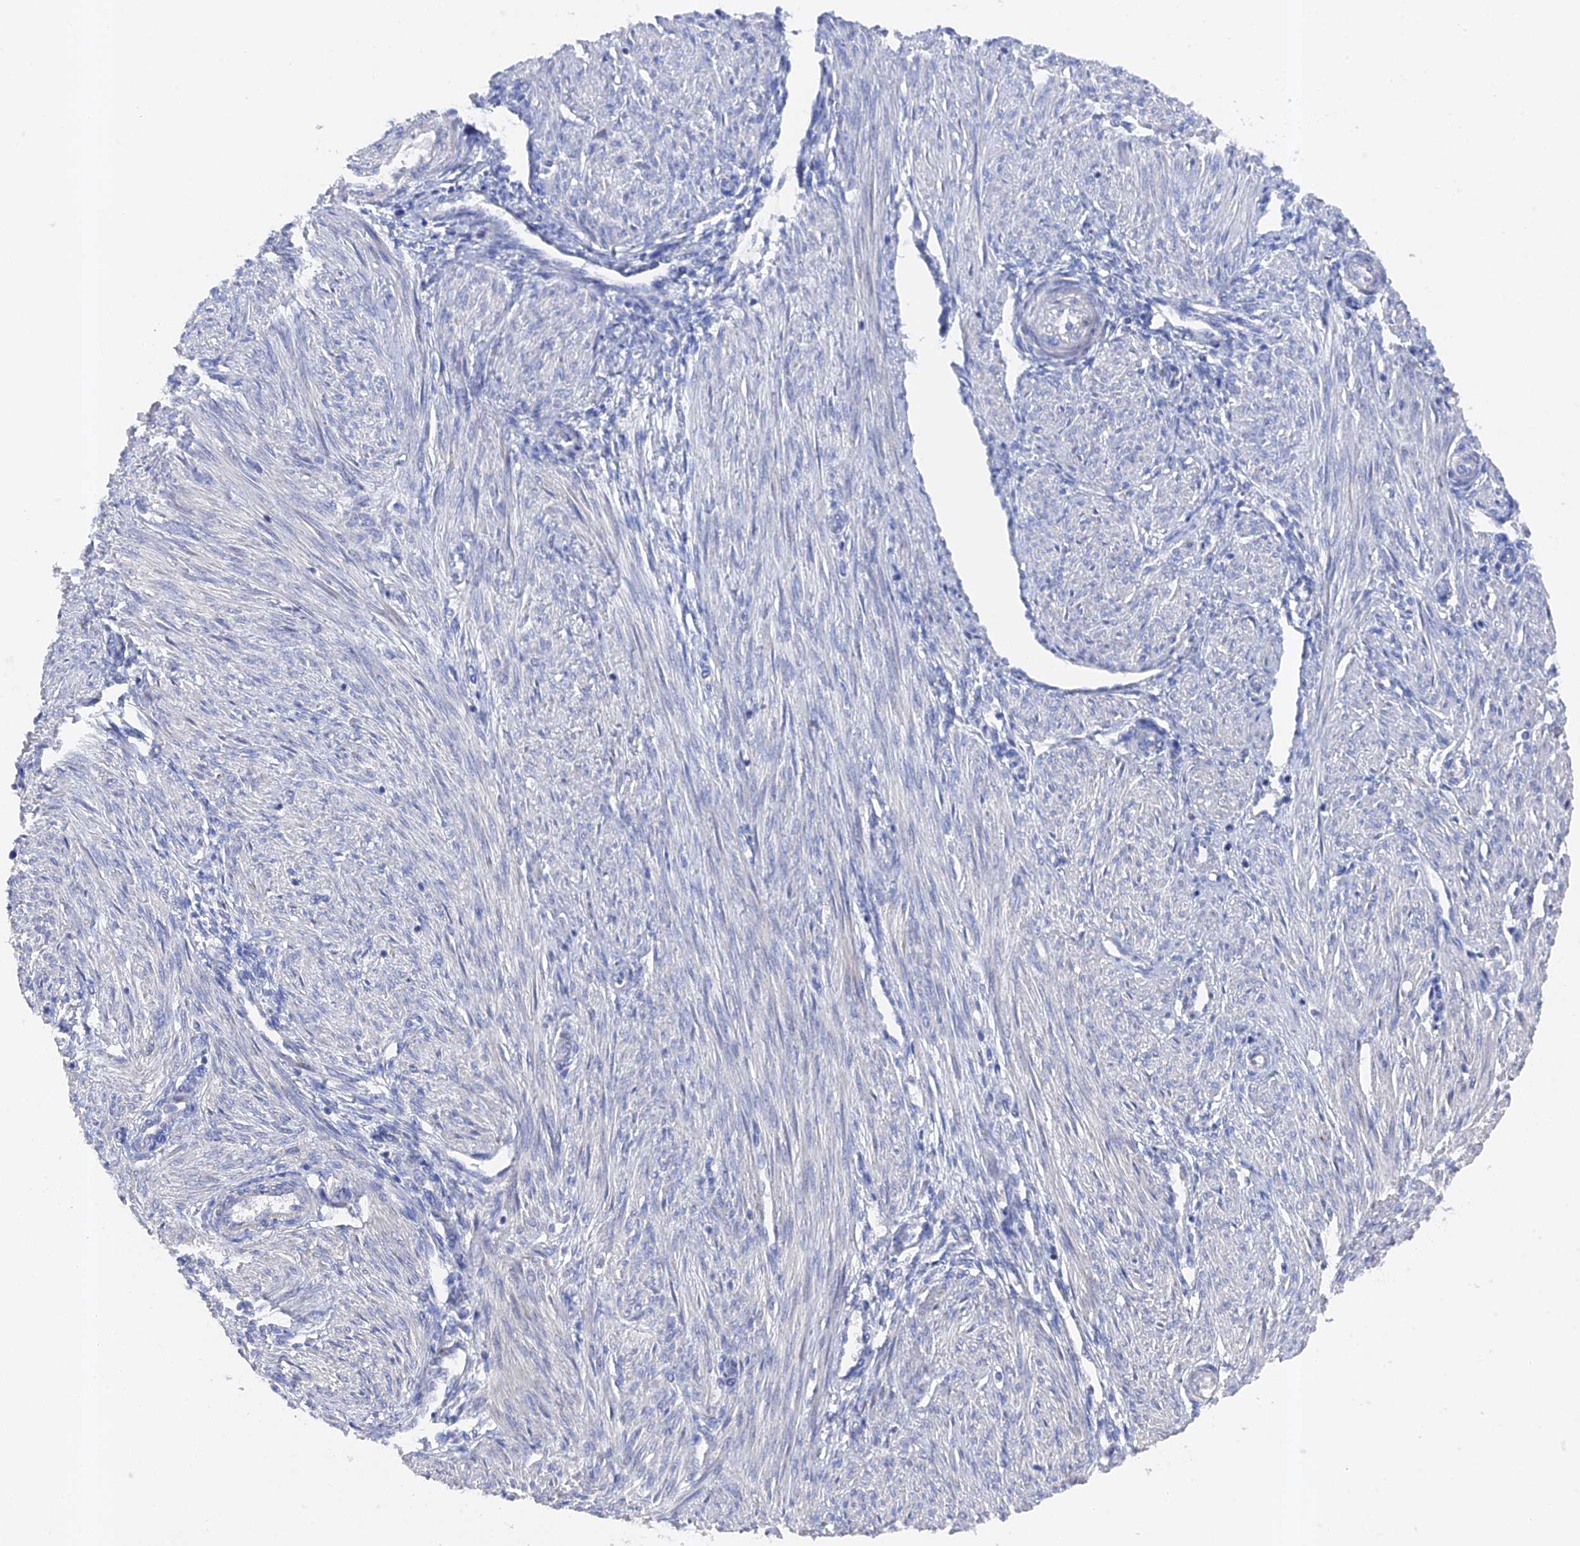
{"staining": {"intensity": "negative", "quantity": "none", "location": "none"}, "tissue": "endometrium", "cell_type": "Cells in endometrial stroma", "image_type": "normal", "snomed": [{"axis": "morphology", "description": "Normal tissue, NOS"}, {"axis": "topography", "description": "Endometrium"}], "caption": "IHC of unremarkable human endometrium shows no staining in cells in endometrial stroma. (DAB IHC visualized using brightfield microscopy, high magnification).", "gene": "TMEM161A", "patient": {"sex": "female", "age": 53}}